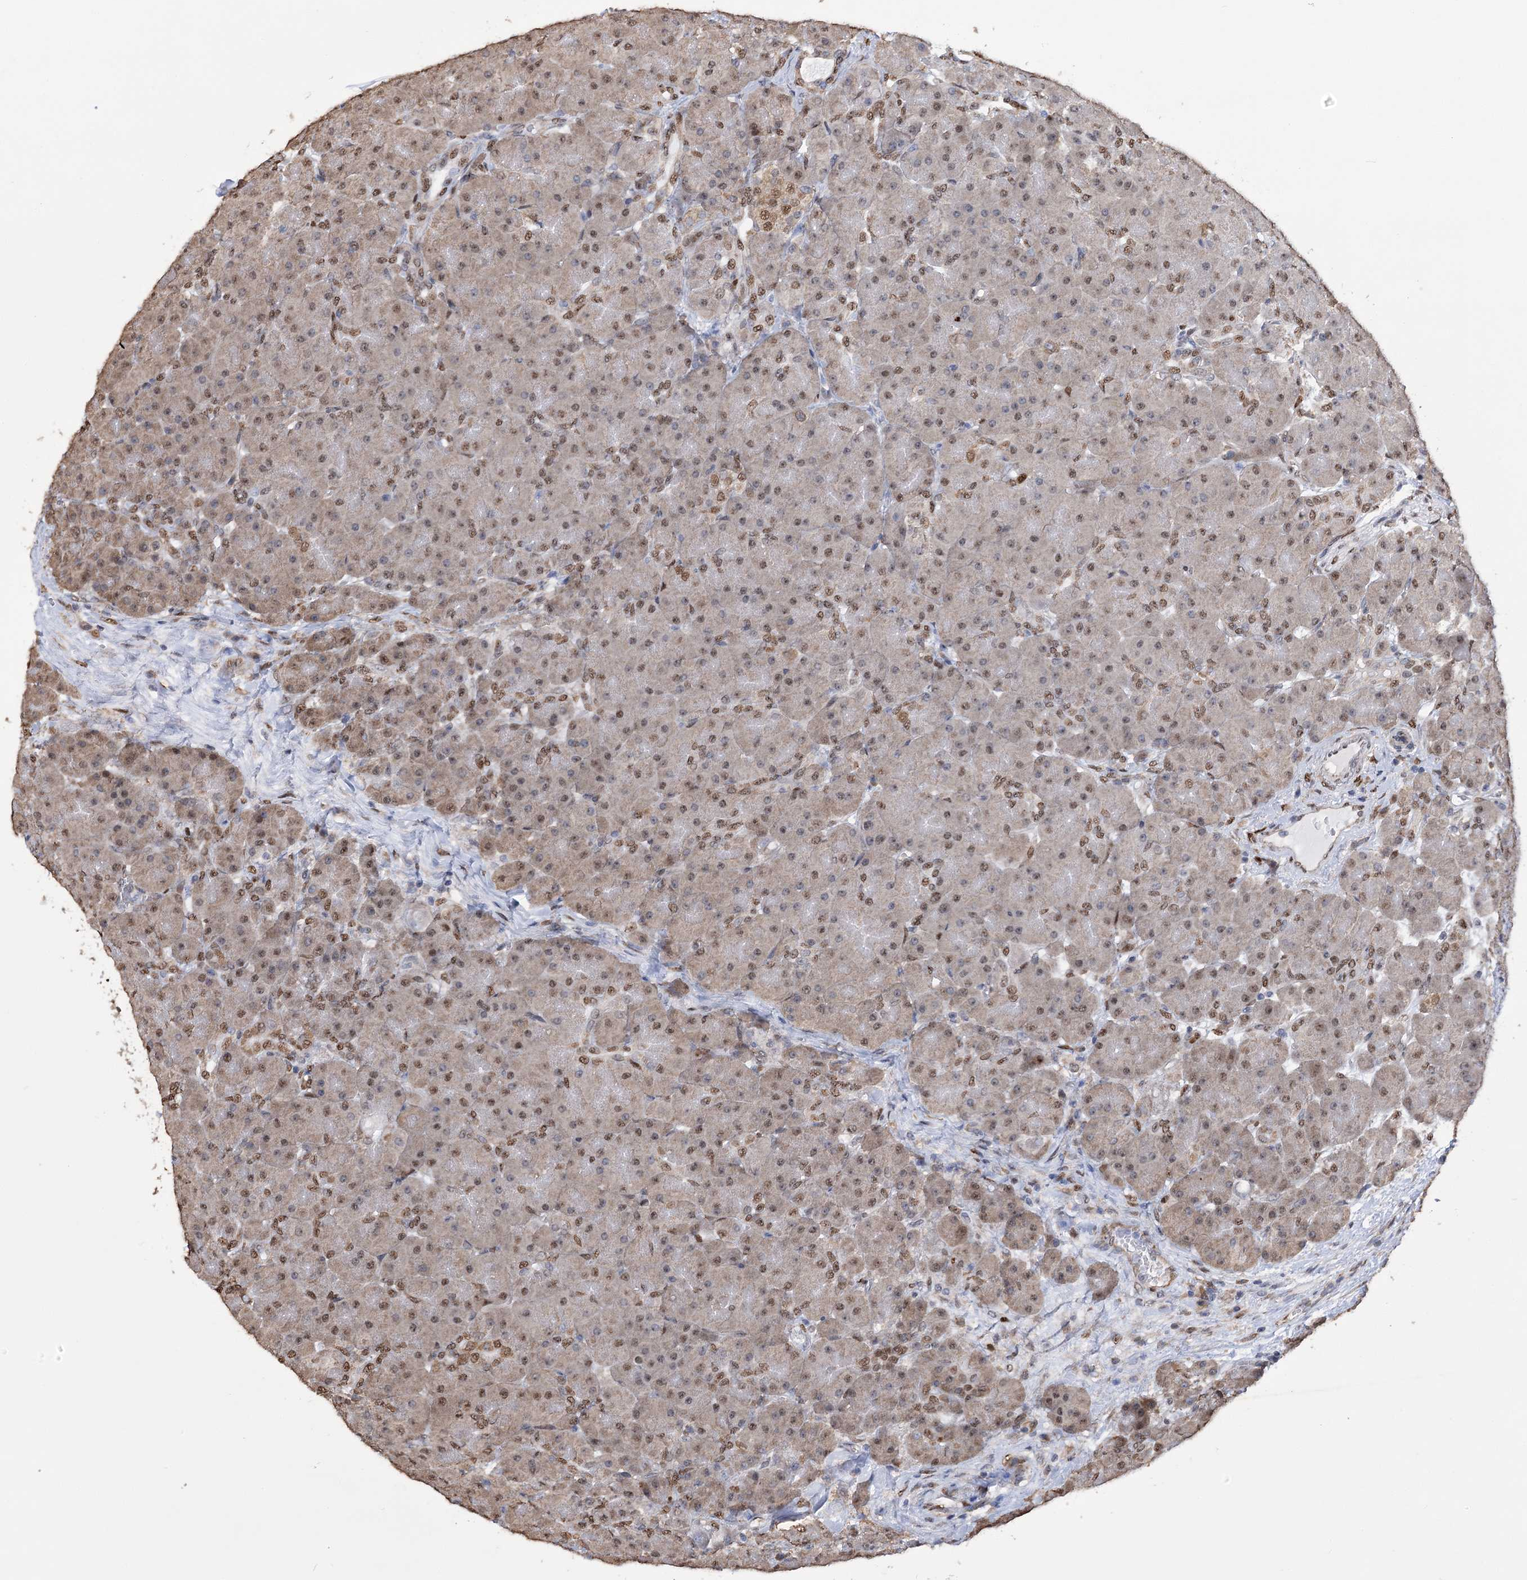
{"staining": {"intensity": "moderate", "quantity": "25%-75%", "location": "cytoplasmic/membranous,nuclear"}, "tissue": "pancreas", "cell_type": "Exocrine glandular cells", "image_type": "normal", "snomed": [{"axis": "morphology", "description": "Normal tissue, NOS"}, {"axis": "topography", "description": "Pancreas"}], "caption": "Human pancreas stained for a protein (brown) exhibits moderate cytoplasmic/membranous,nuclear positive positivity in approximately 25%-75% of exocrine glandular cells.", "gene": "NFU1", "patient": {"sex": "male", "age": 66}}